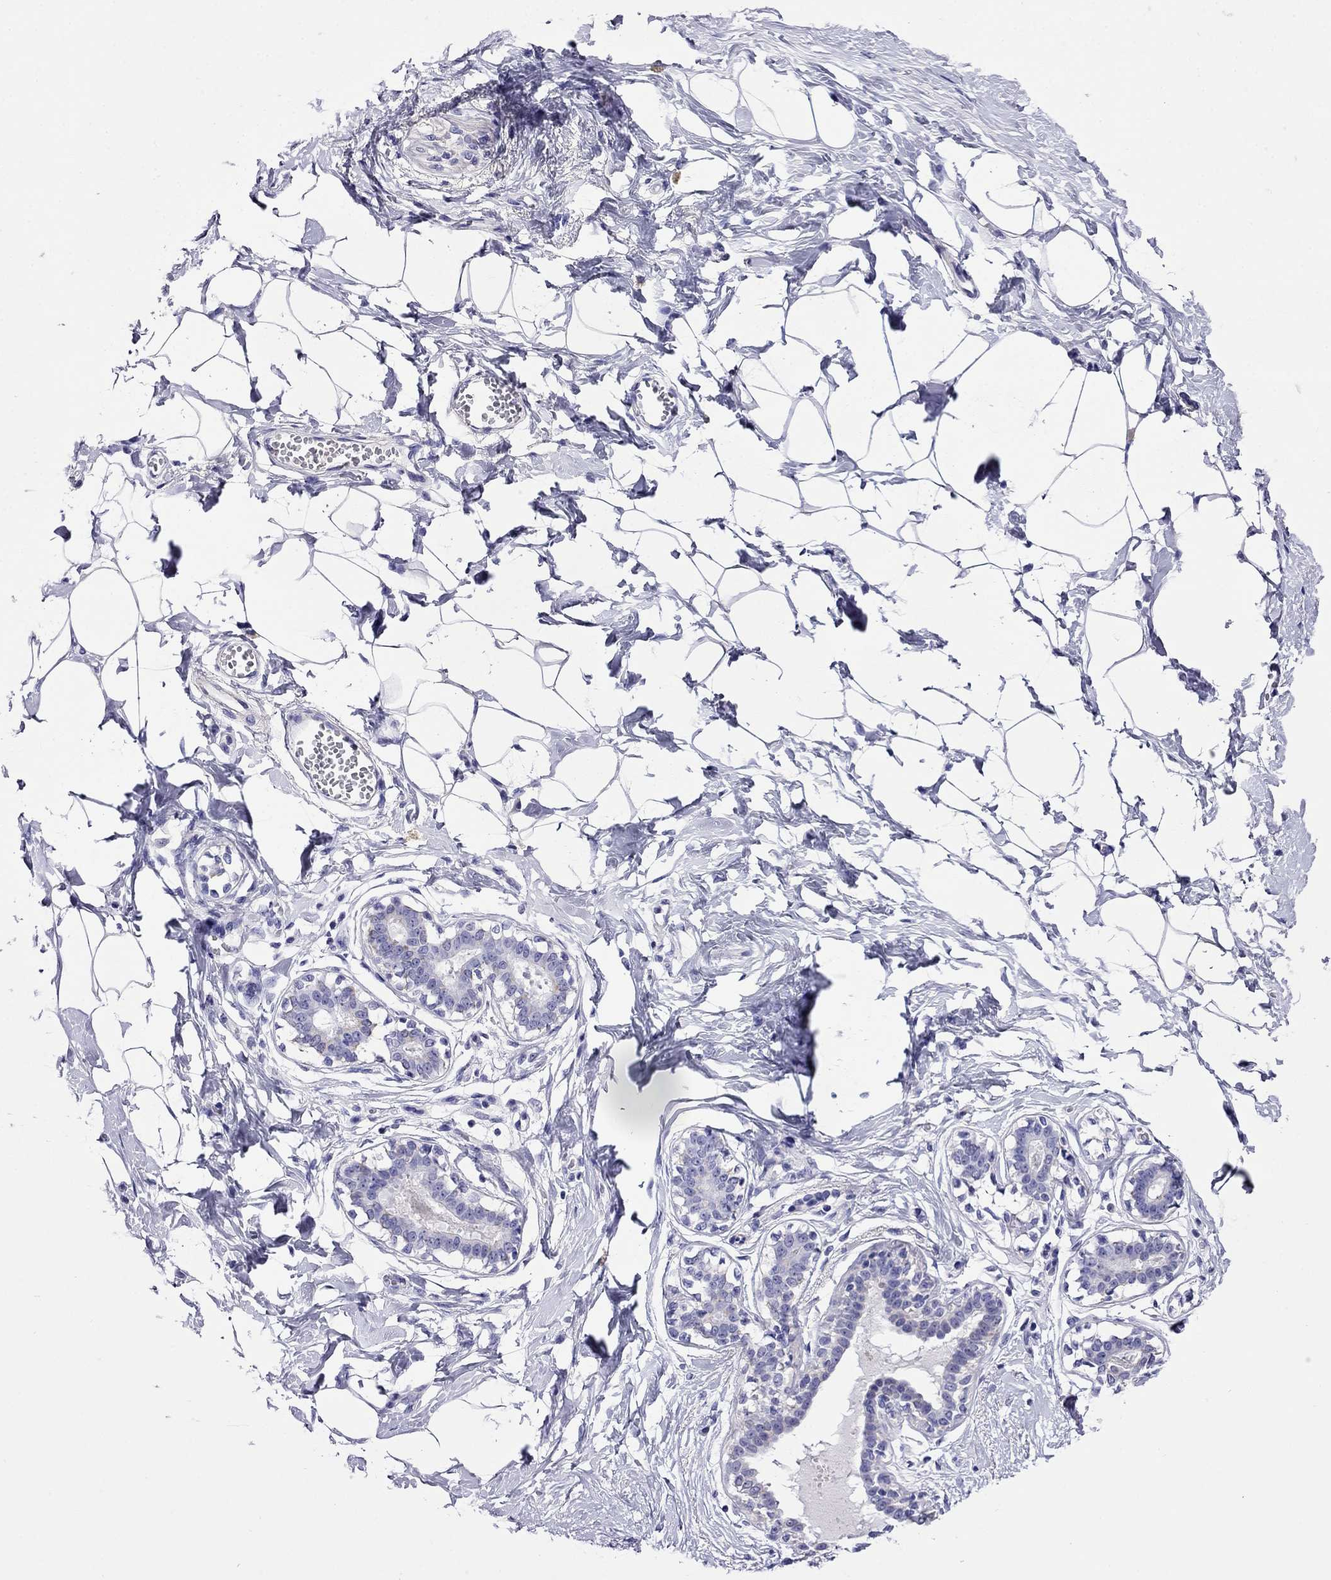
{"staining": {"intensity": "negative", "quantity": "none", "location": "none"}, "tissue": "breast", "cell_type": "Adipocytes", "image_type": "normal", "snomed": [{"axis": "morphology", "description": "Normal tissue, NOS"}, {"axis": "morphology", "description": "Lobular carcinoma, in situ"}, {"axis": "topography", "description": "Breast"}], "caption": "The photomicrograph reveals no staining of adipocytes in normal breast.", "gene": "SCG2", "patient": {"sex": "female", "age": 35}}